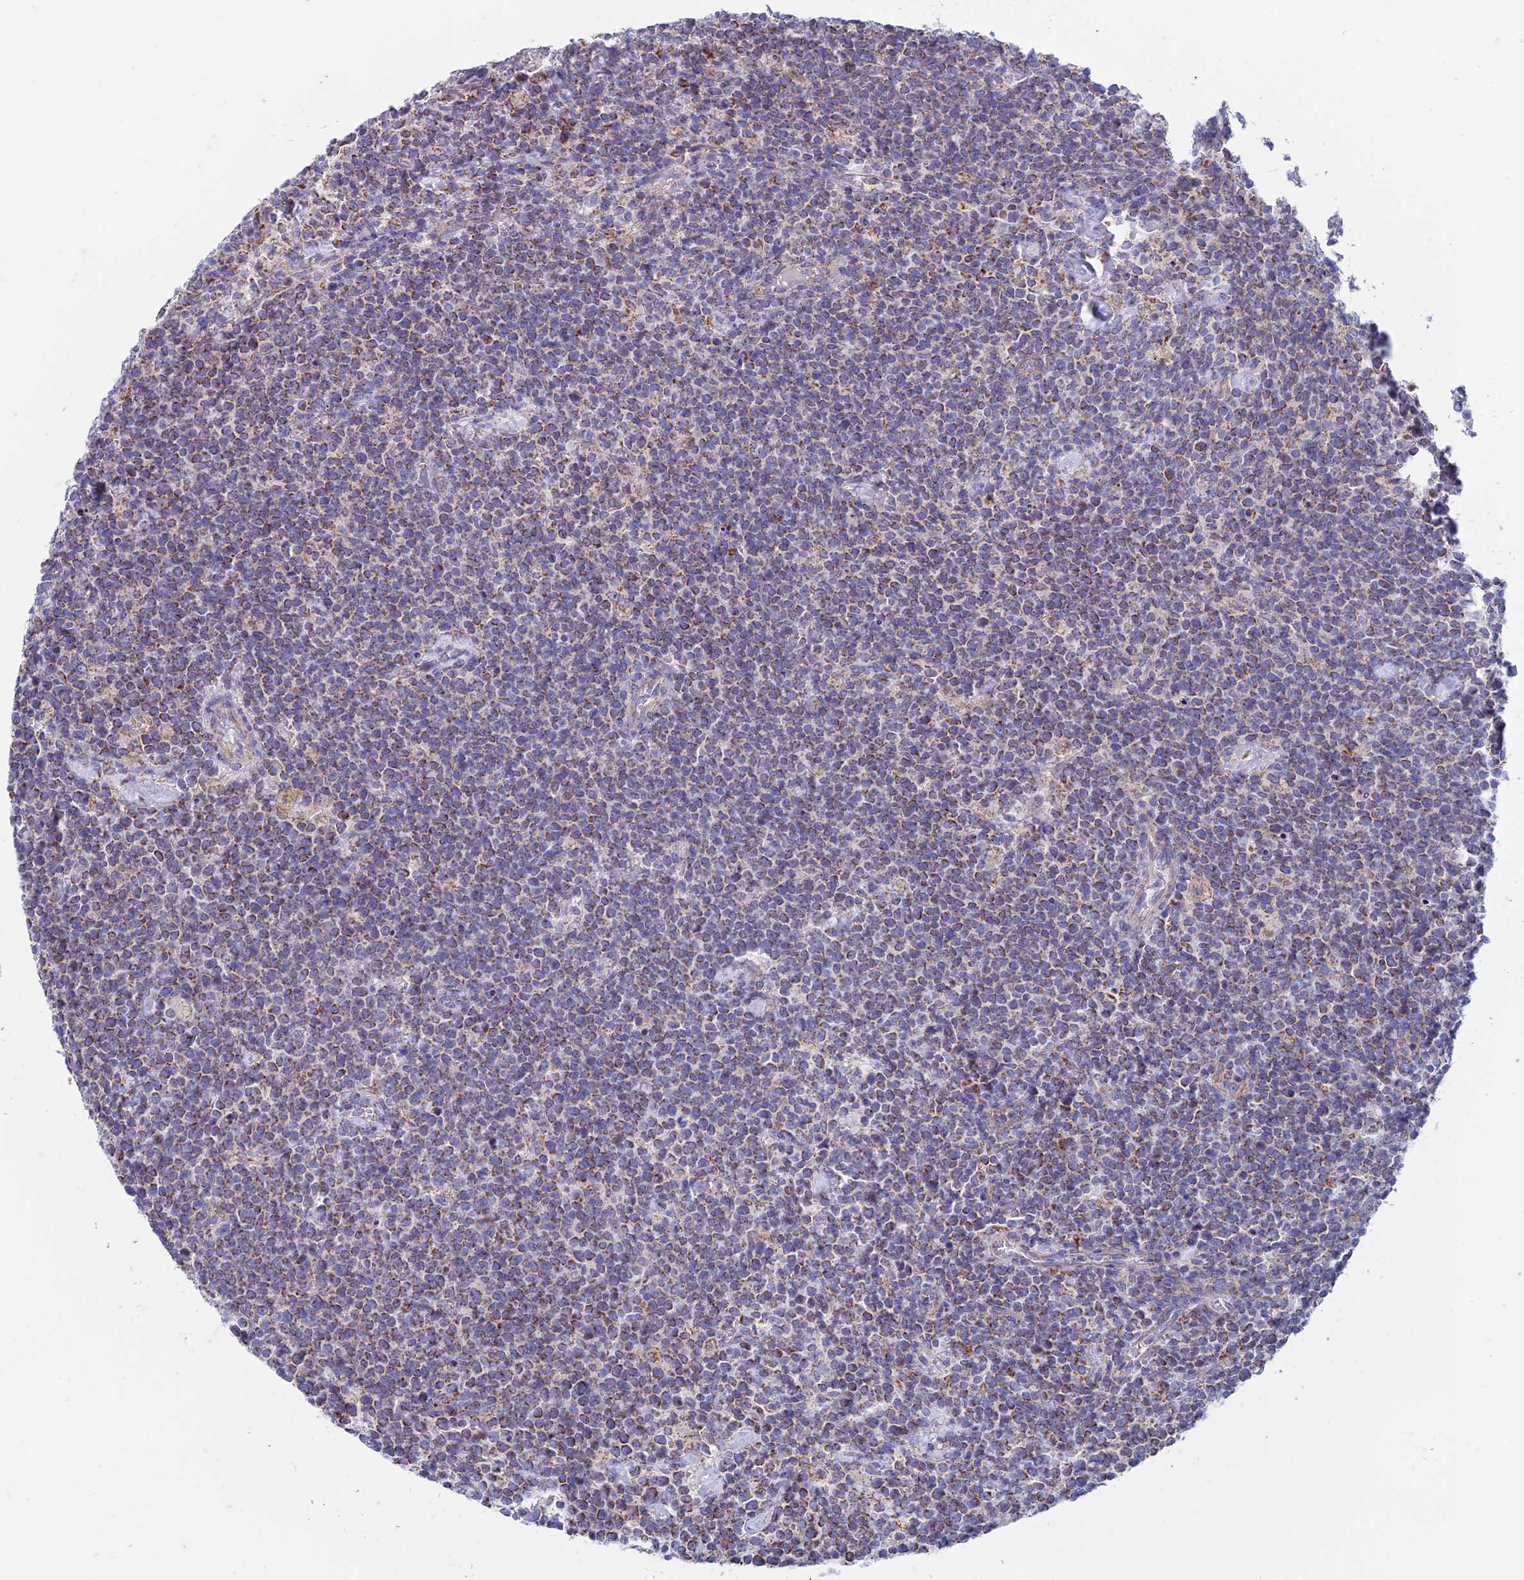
{"staining": {"intensity": "moderate", "quantity": "<25%", "location": "cytoplasmic/membranous"}, "tissue": "lymphoma", "cell_type": "Tumor cells", "image_type": "cancer", "snomed": [{"axis": "morphology", "description": "Malignant lymphoma, non-Hodgkin's type, High grade"}, {"axis": "topography", "description": "Lymph node"}], "caption": "A micrograph showing moderate cytoplasmic/membranous staining in approximately <25% of tumor cells in high-grade malignant lymphoma, non-Hodgkin's type, as visualized by brown immunohistochemical staining.", "gene": "ZNF181", "patient": {"sex": "male", "age": 61}}